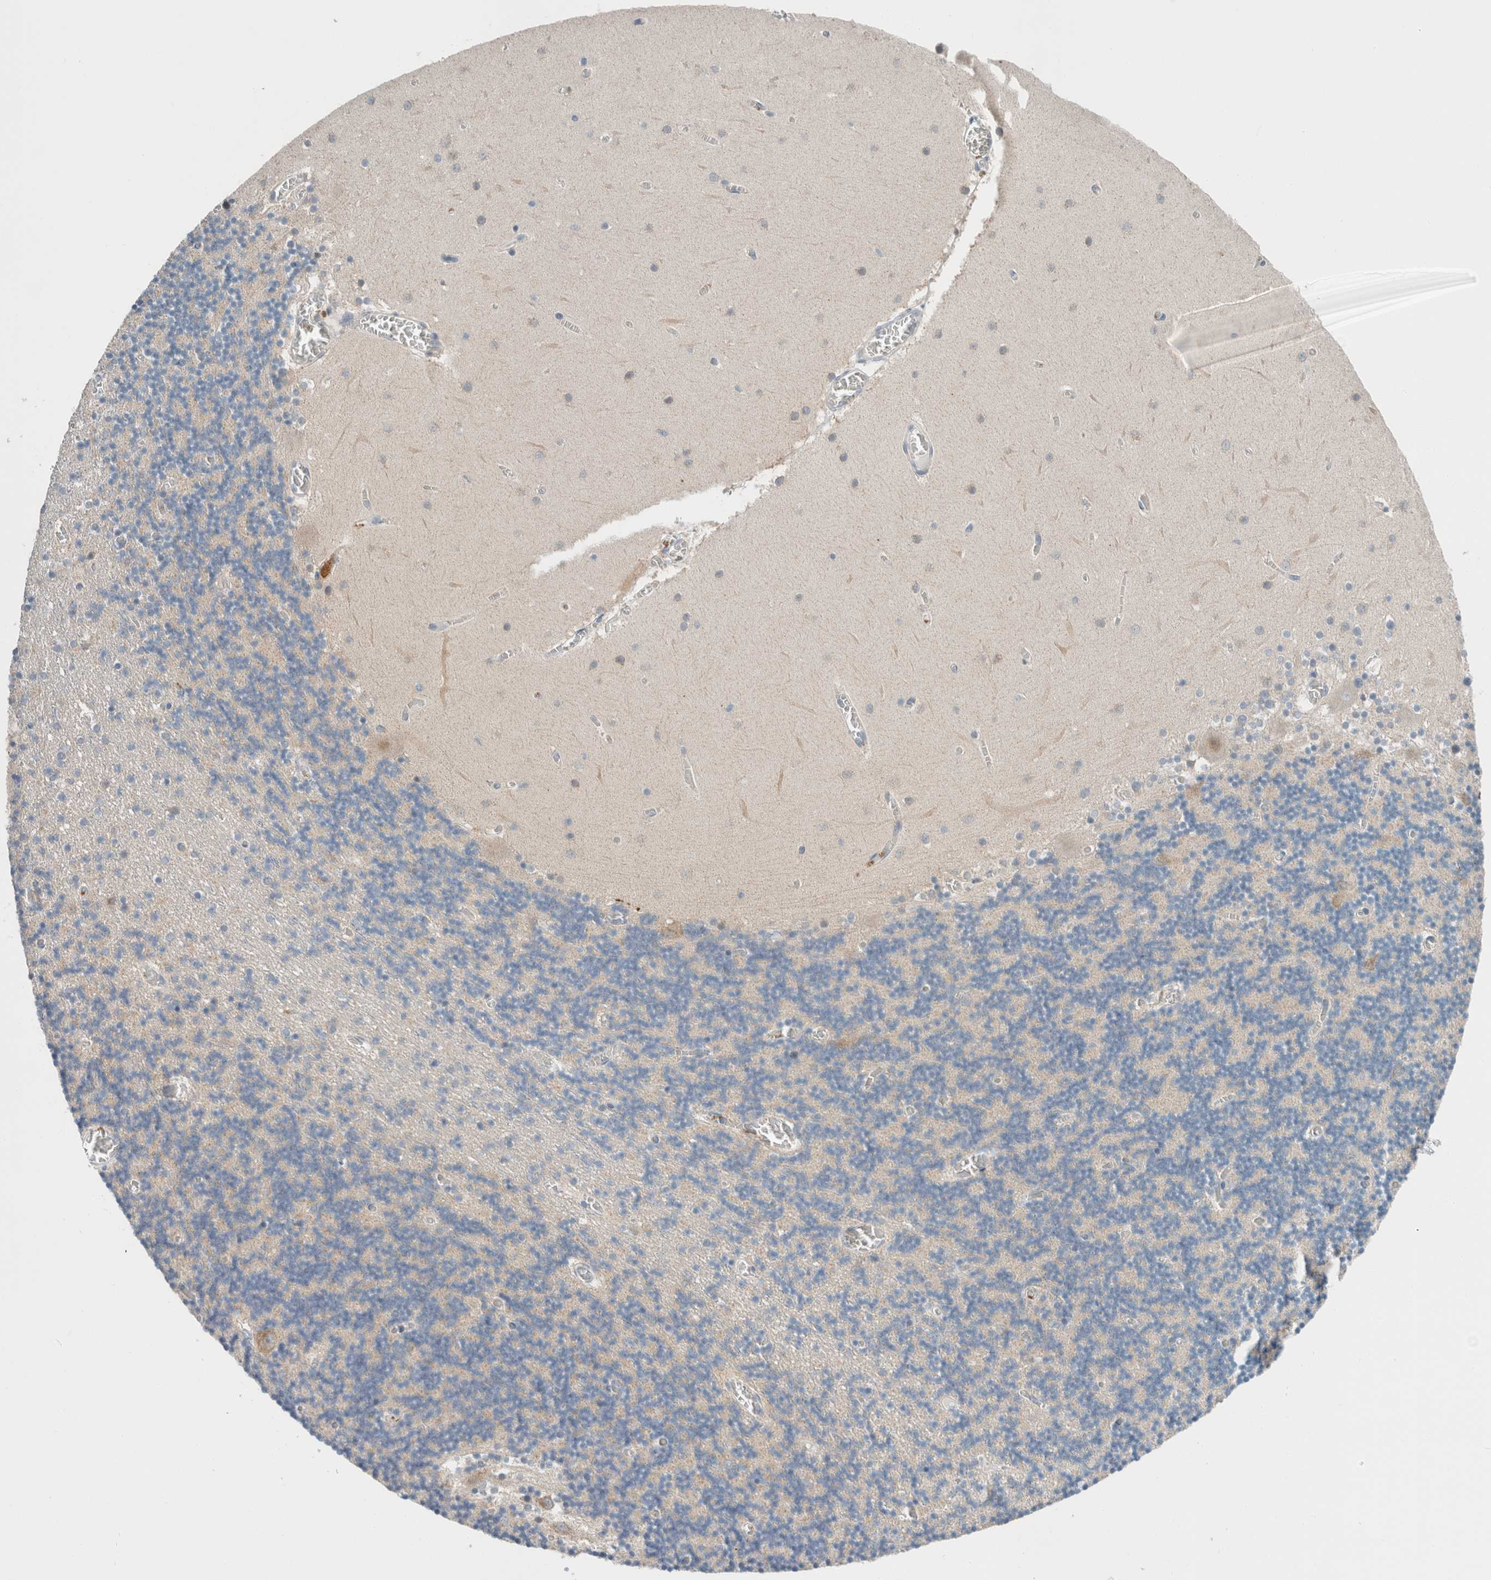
{"staining": {"intensity": "moderate", "quantity": "25%-75%", "location": "cytoplasmic/membranous"}, "tissue": "cerebellum", "cell_type": "Cells in granular layer", "image_type": "normal", "snomed": [{"axis": "morphology", "description": "Normal tissue, NOS"}, {"axis": "topography", "description": "Cerebellum"}], "caption": "Cells in granular layer display moderate cytoplasmic/membranous expression in about 25%-75% of cells in unremarkable cerebellum.", "gene": "CRAT", "patient": {"sex": "female", "age": 28}}